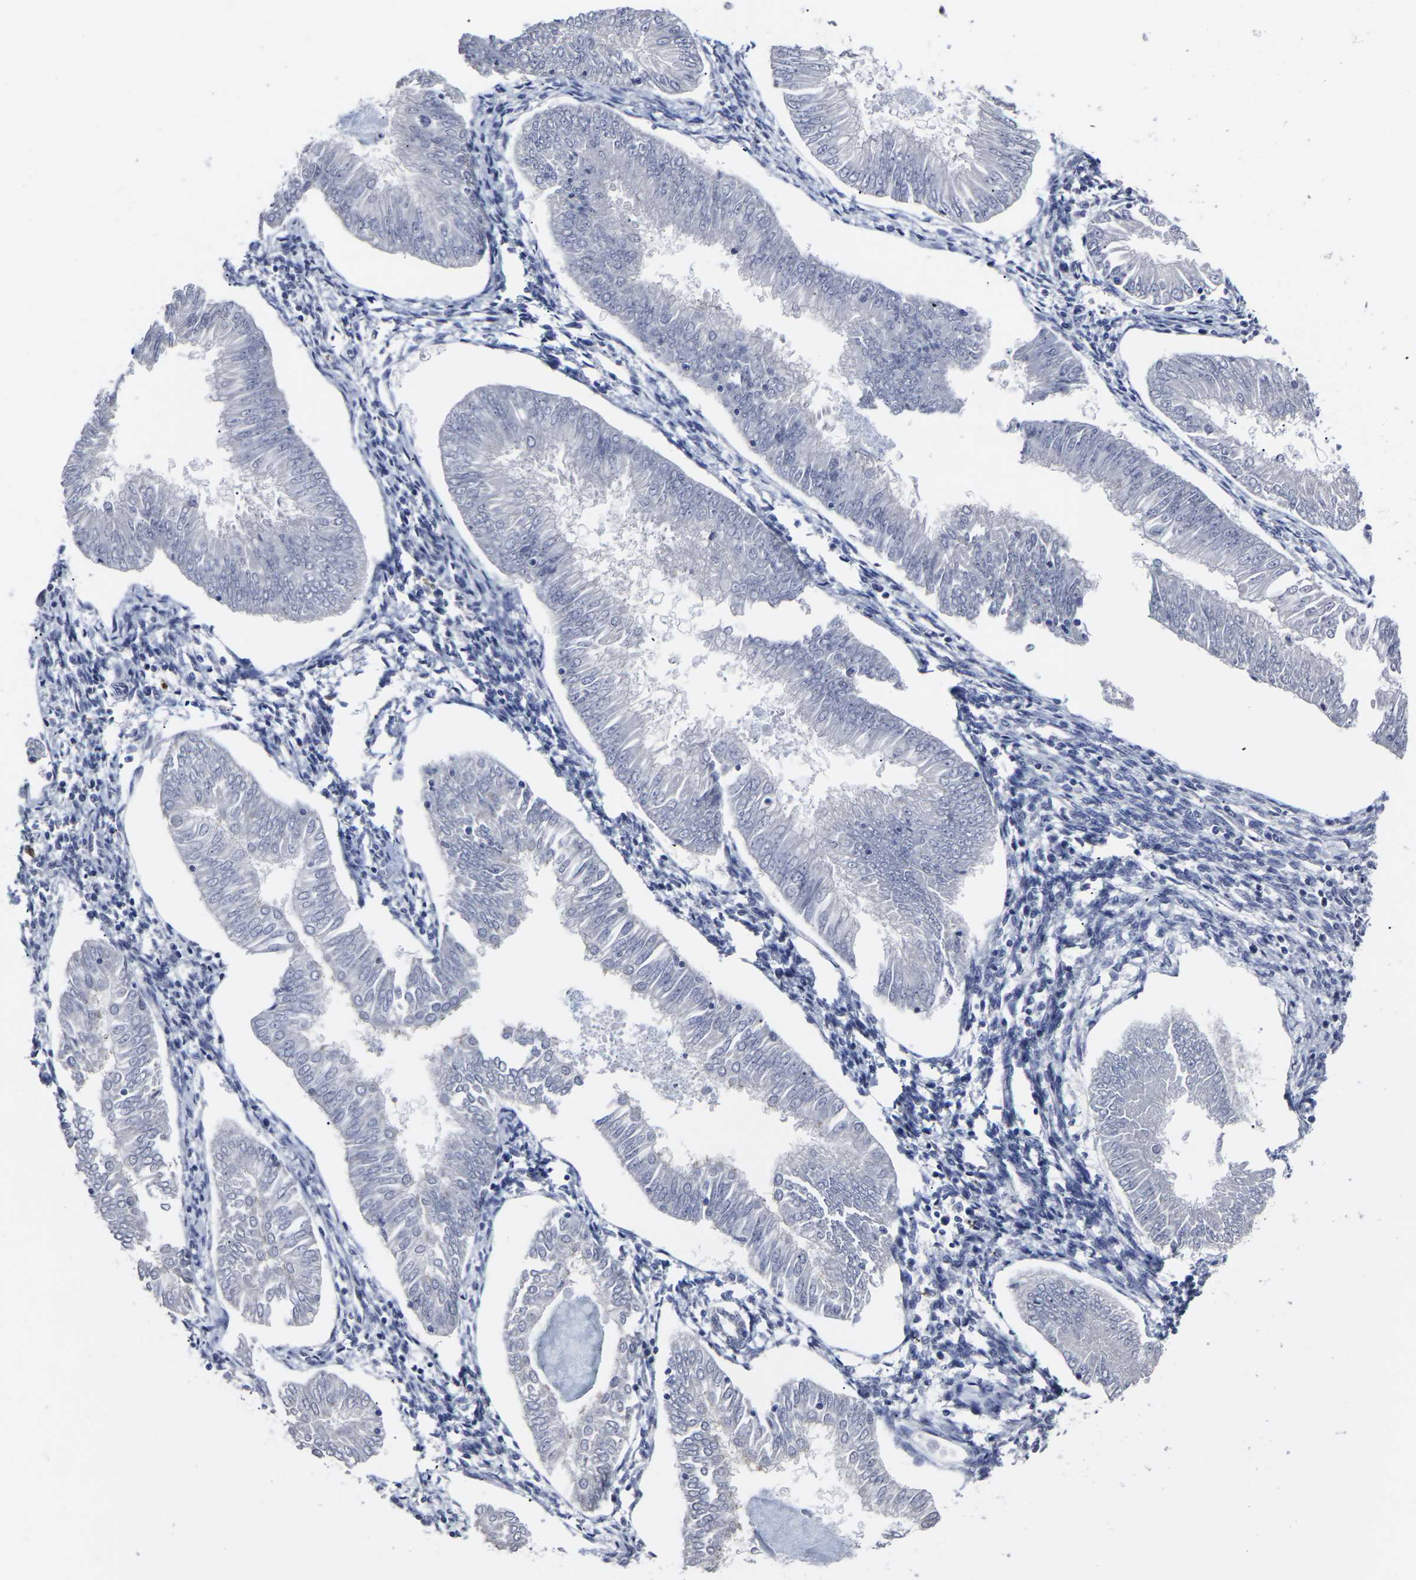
{"staining": {"intensity": "negative", "quantity": "none", "location": "none"}, "tissue": "endometrial cancer", "cell_type": "Tumor cells", "image_type": "cancer", "snomed": [{"axis": "morphology", "description": "Adenocarcinoma, NOS"}, {"axis": "topography", "description": "Endometrium"}], "caption": "High power microscopy photomicrograph of an immunohistochemistry micrograph of endometrial cancer, revealing no significant positivity in tumor cells.", "gene": "MSANTD4", "patient": {"sex": "female", "age": 53}}